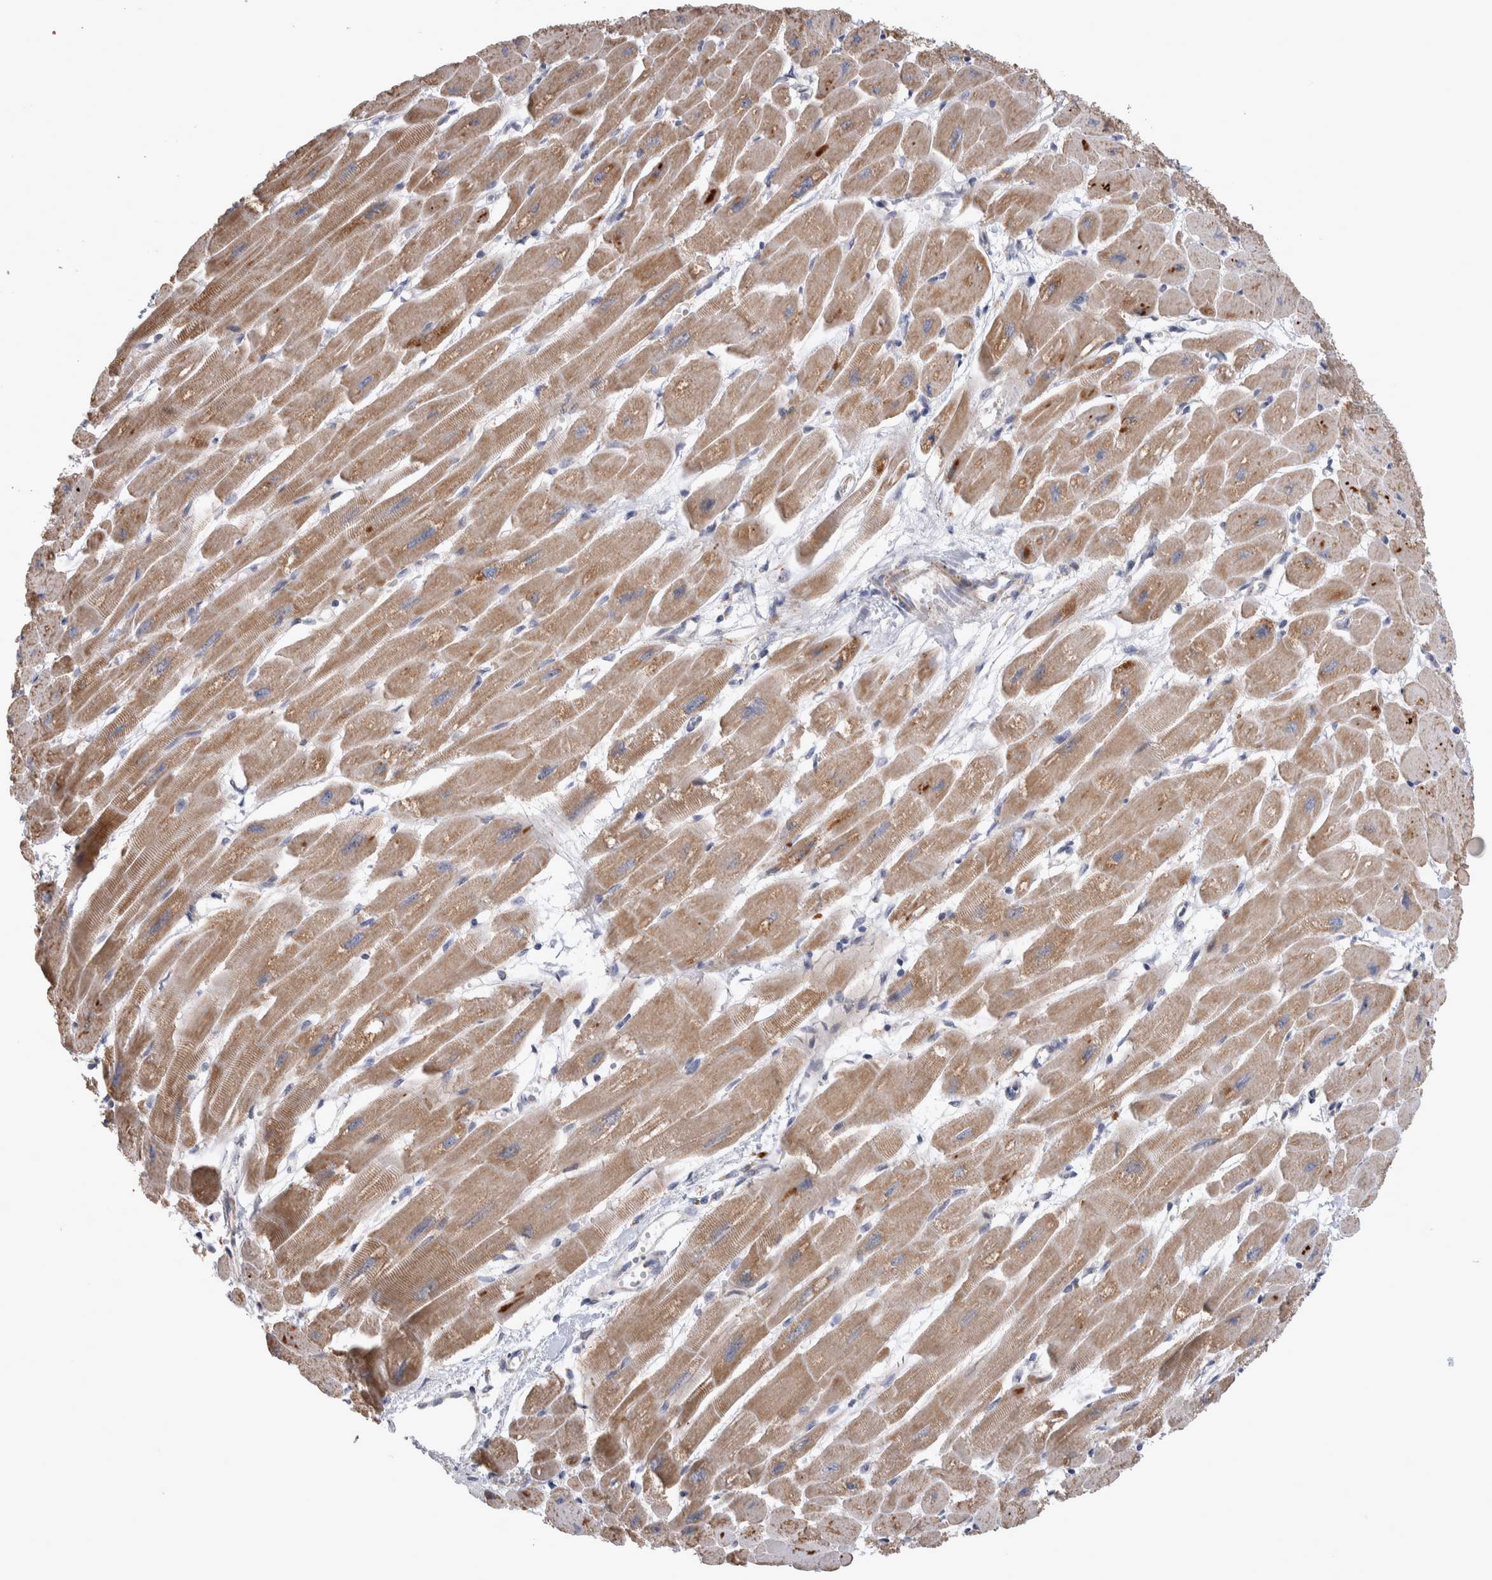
{"staining": {"intensity": "moderate", "quantity": ">75%", "location": "cytoplasmic/membranous"}, "tissue": "heart muscle", "cell_type": "Cardiomyocytes", "image_type": "normal", "snomed": [{"axis": "morphology", "description": "Normal tissue, NOS"}, {"axis": "topography", "description": "Heart"}], "caption": "Heart muscle stained with immunohistochemistry exhibits moderate cytoplasmic/membranous expression in approximately >75% of cardiomyocytes.", "gene": "SCO1", "patient": {"sex": "female", "age": 54}}